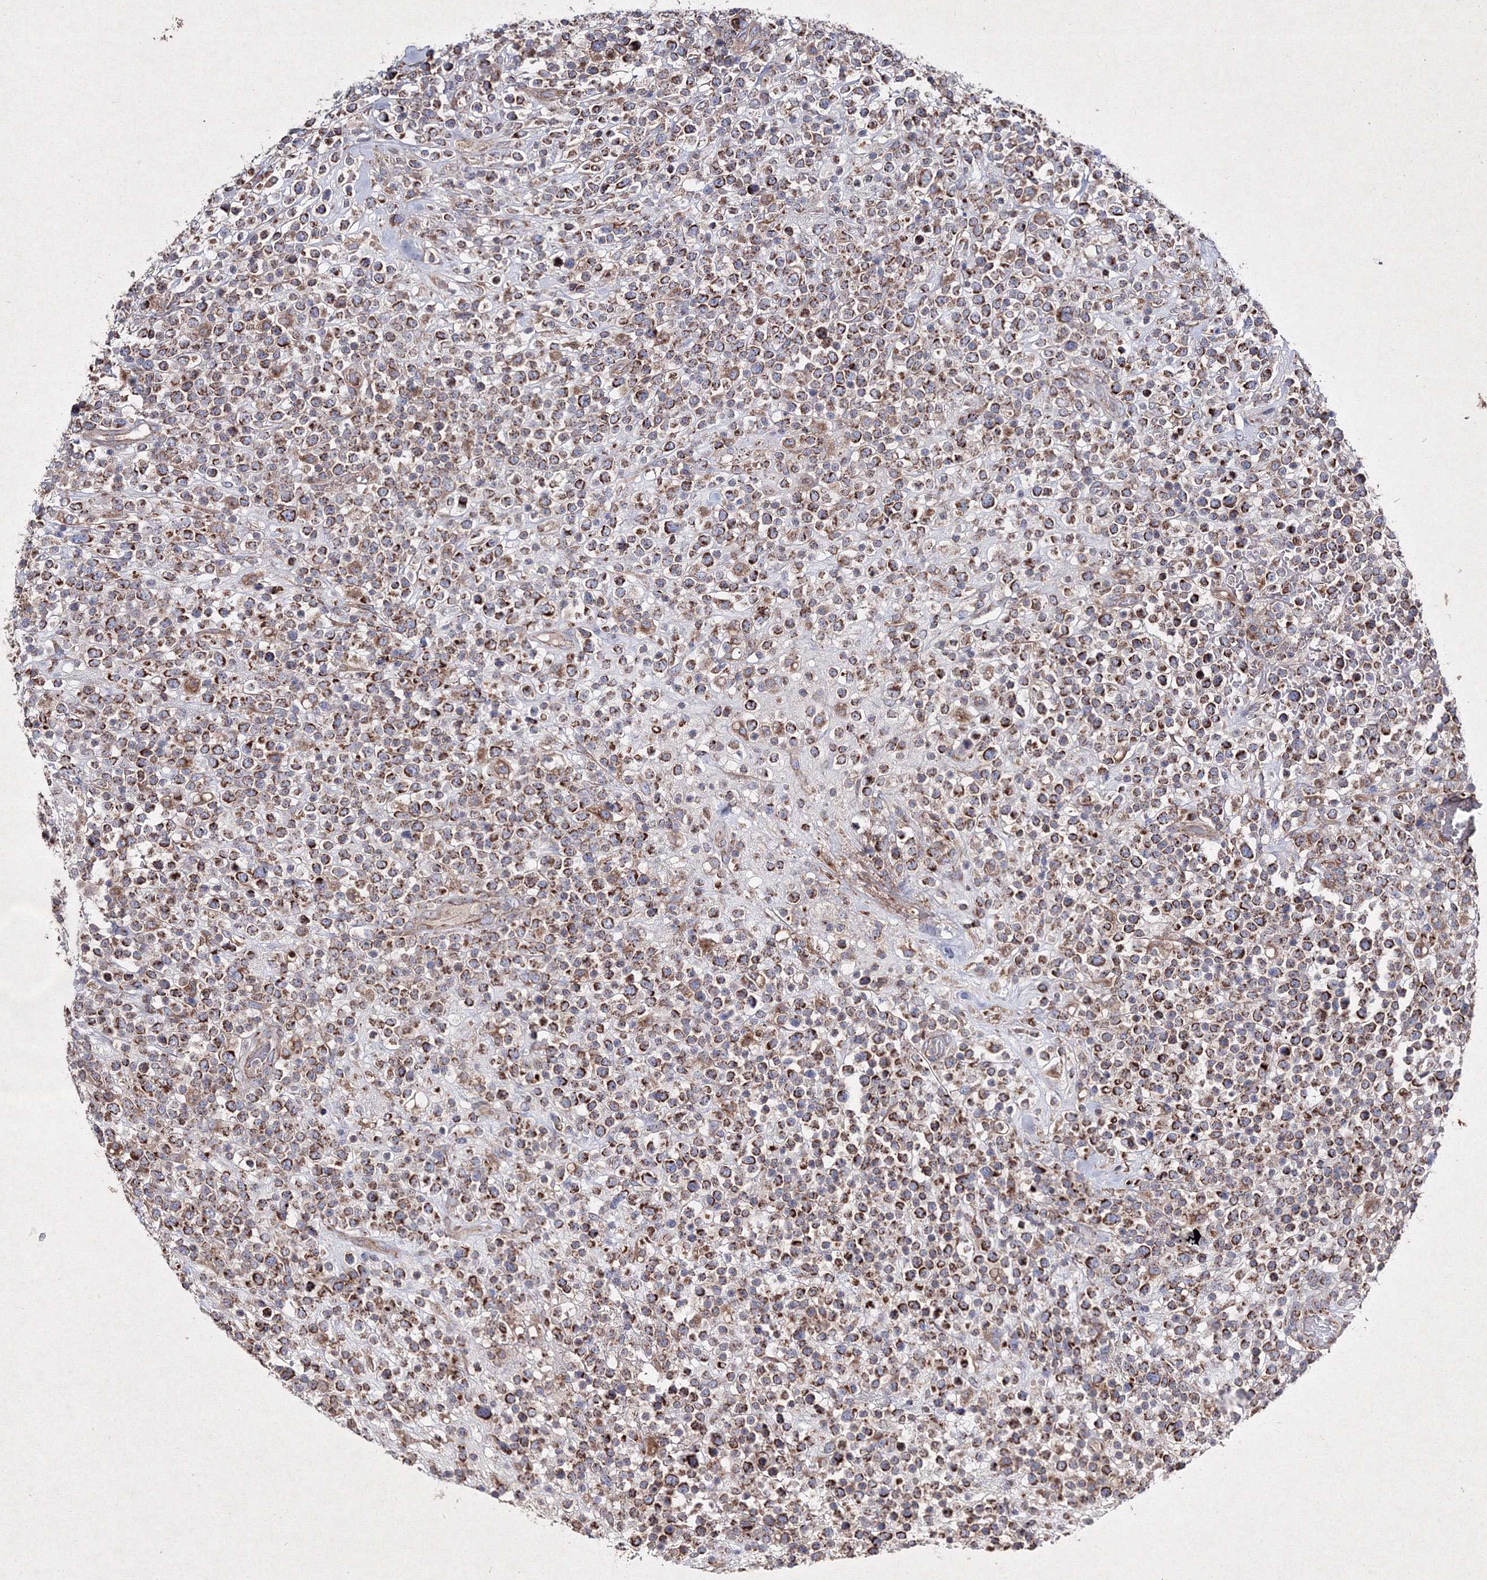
{"staining": {"intensity": "strong", "quantity": ">75%", "location": "cytoplasmic/membranous"}, "tissue": "lymphoma", "cell_type": "Tumor cells", "image_type": "cancer", "snomed": [{"axis": "morphology", "description": "Malignant lymphoma, non-Hodgkin's type, High grade"}, {"axis": "topography", "description": "Colon"}], "caption": "Immunohistochemical staining of lymphoma shows high levels of strong cytoplasmic/membranous positivity in approximately >75% of tumor cells. Ihc stains the protein of interest in brown and the nuclei are stained blue.", "gene": "GFM1", "patient": {"sex": "female", "age": 53}}